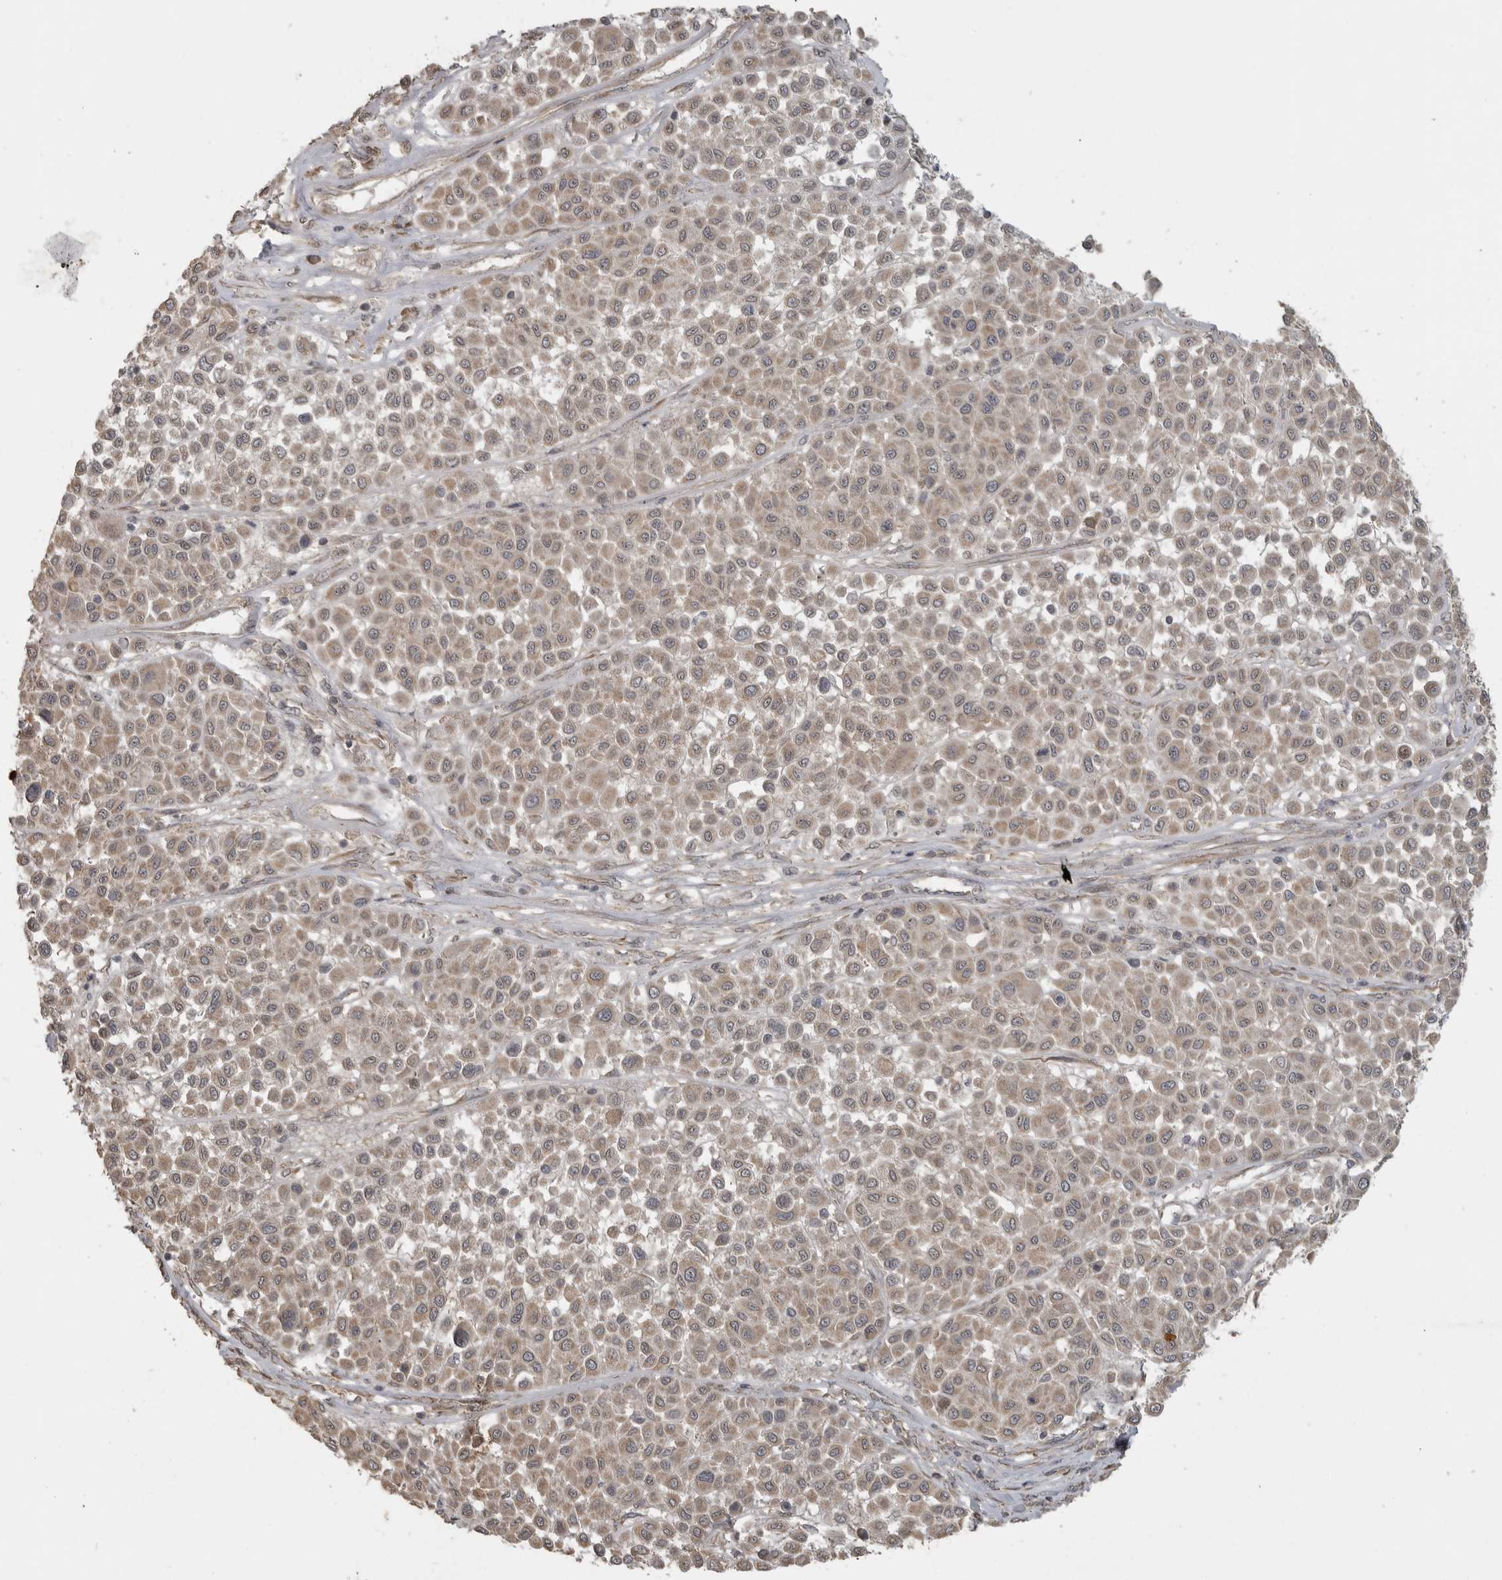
{"staining": {"intensity": "weak", "quantity": ">75%", "location": "cytoplasmic/membranous"}, "tissue": "melanoma", "cell_type": "Tumor cells", "image_type": "cancer", "snomed": [{"axis": "morphology", "description": "Malignant melanoma, Metastatic site"}, {"axis": "topography", "description": "Soft tissue"}], "caption": "Immunohistochemical staining of melanoma shows low levels of weak cytoplasmic/membranous staining in approximately >75% of tumor cells.", "gene": "LLGL1", "patient": {"sex": "male", "age": 41}}